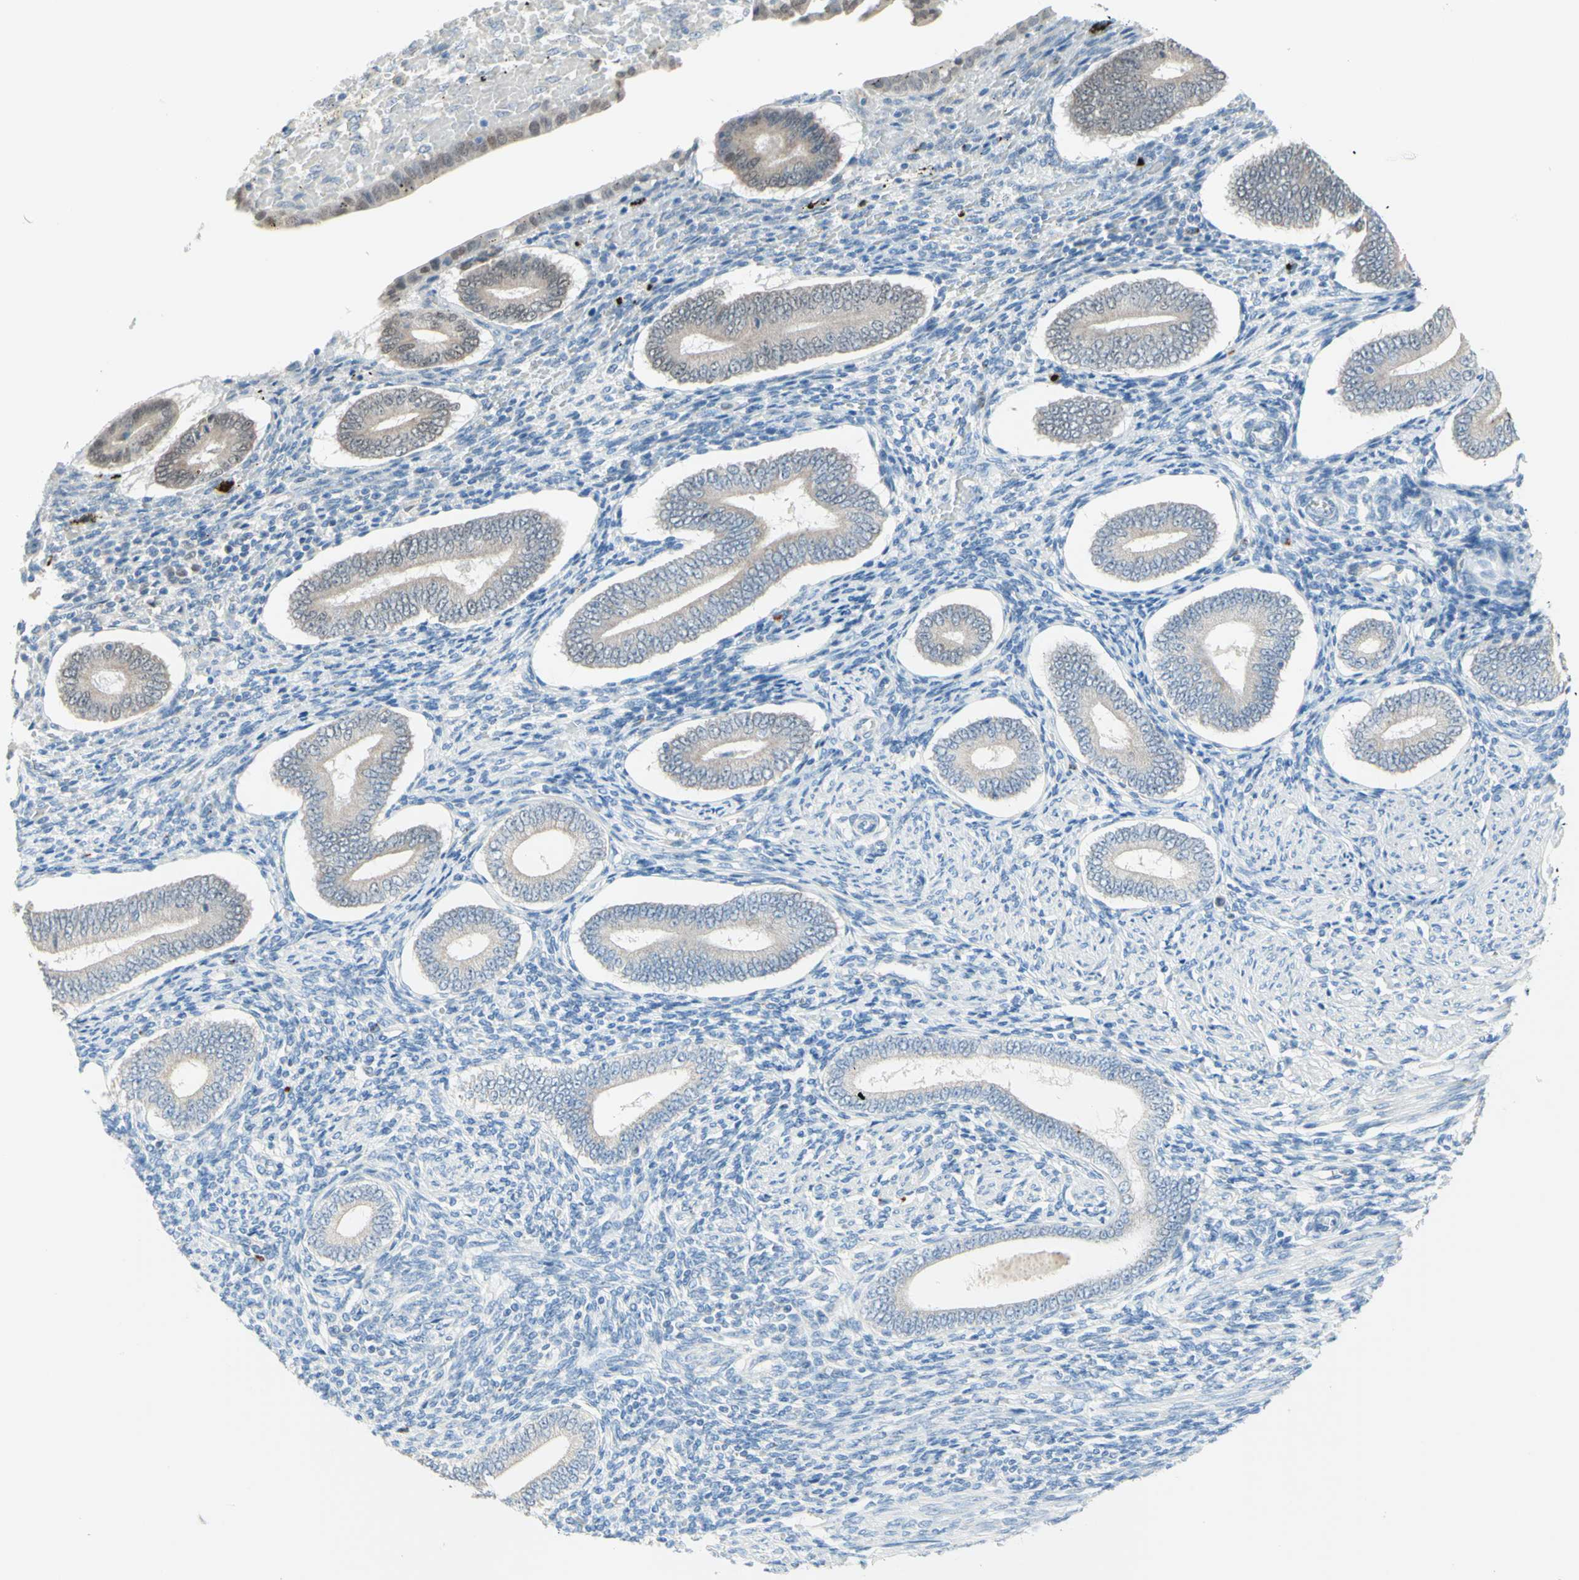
{"staining": {"intensity": "negative", "quantity": "none", "location": "none"}, "tissue": "endometrium", "cell_type": "Cells in endometrial stroma", "image_type": "normal", "snomed": [{"axis": "morphology", "description": "Normal tissue, NOS"}, {"axis": "topography", "description": "Endometrium"}], "caption": "Protein analysis of benign endometrium displays no significant staining in cells in endometrial stroma. (DAB IHC, high magnification).", "gene": "MFF", "patient": {"sex": "female", "age": 42}}